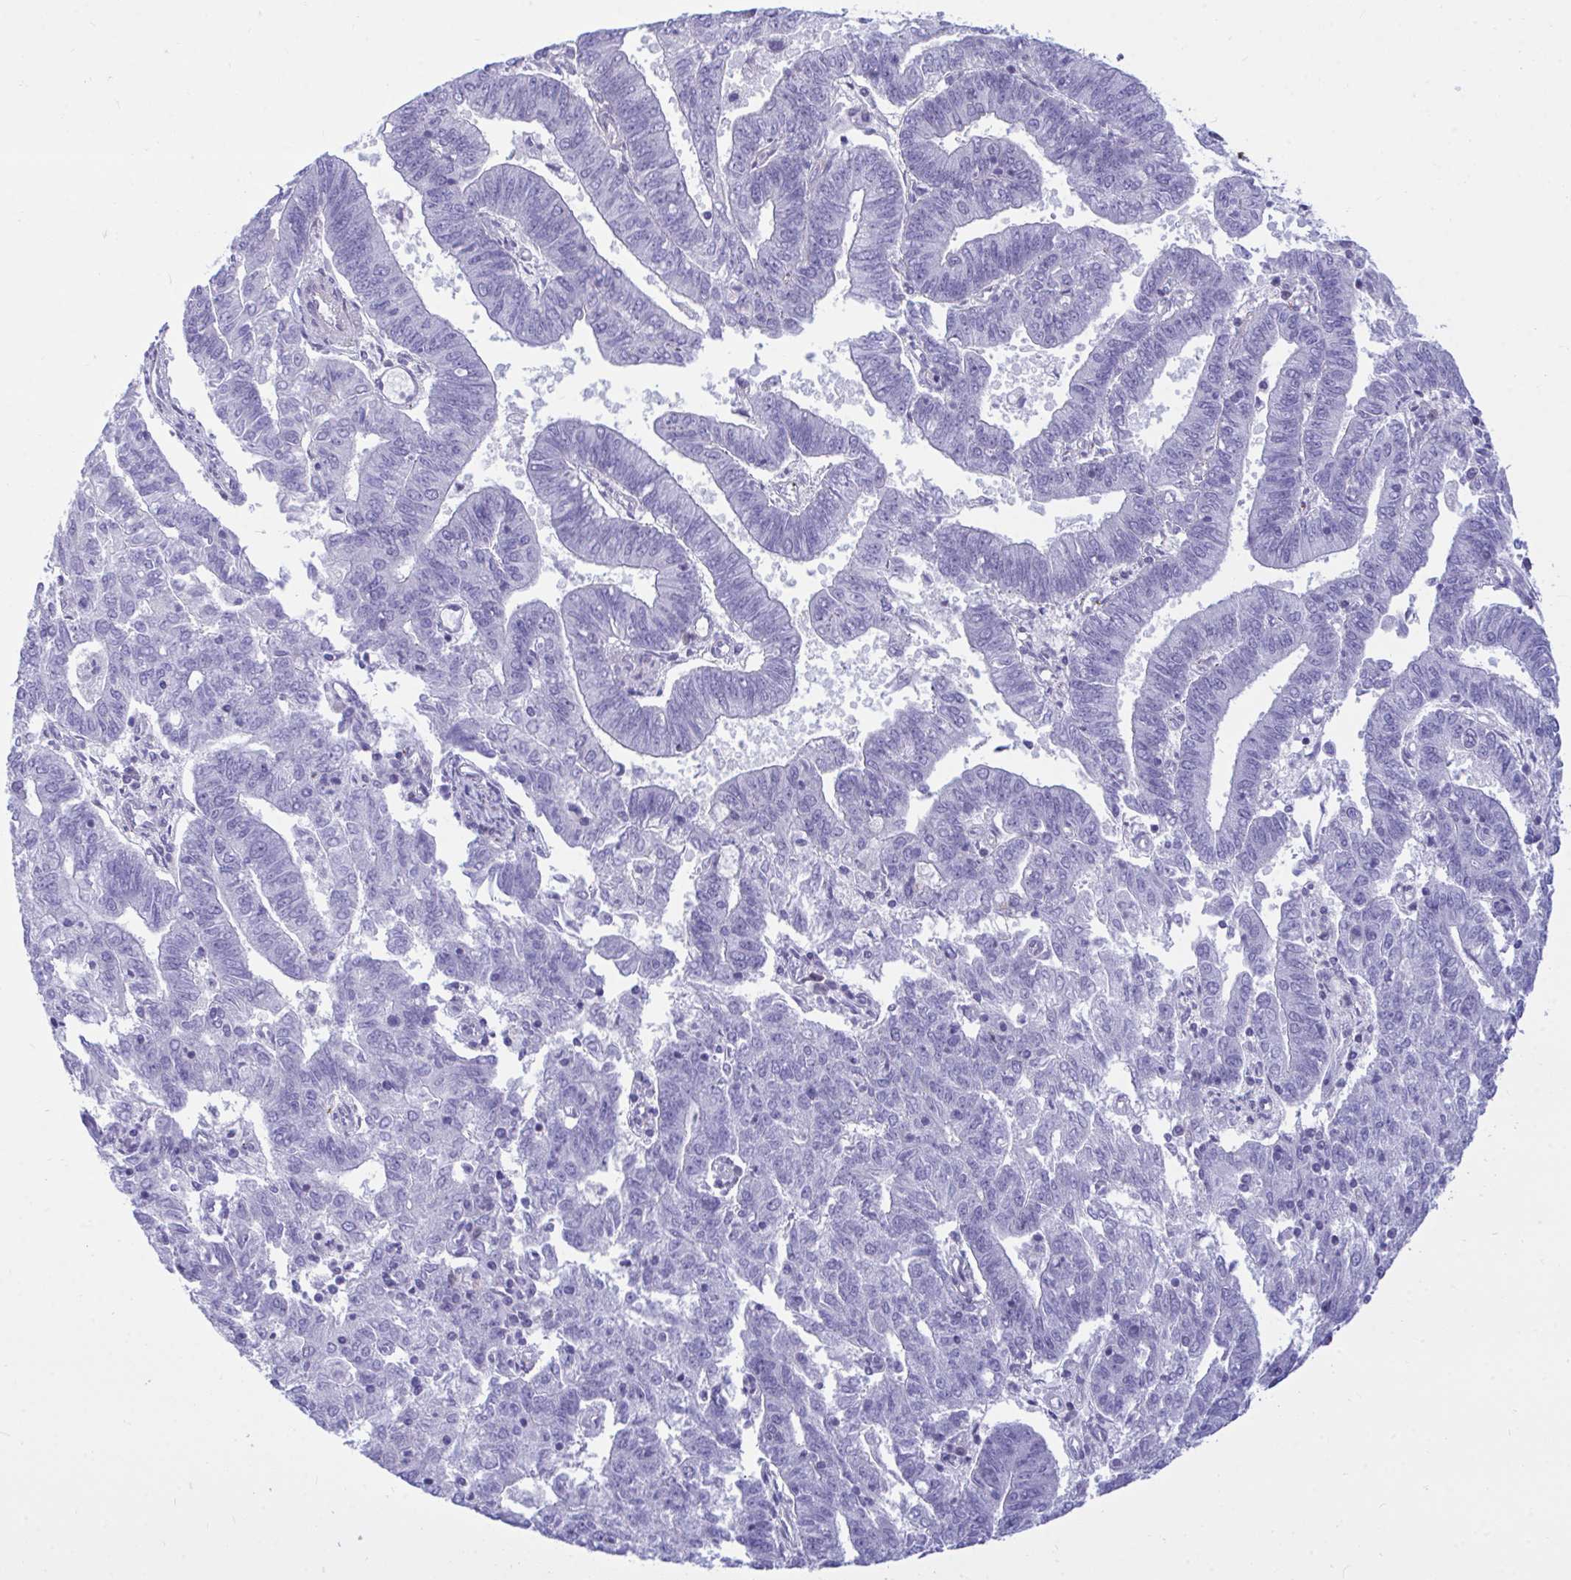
{"staining": {"intensity": "negative", "quantity": "none", "location": "none"}, "tissue": "endometrial cancer", "cell_type": "Tumor cells", "image_type": "cancer", "snomed": [{"axis": "morphology", "description": "Adenocarcinoma, NOS"}, {"axis": "topography", "description": "Endometrium"}], "caption": "Image shows no significant protein positivity in tumor cells of endometrial cancer (adenocarcinoma).", "gene": "SLC25A51", "patient": {"sex": "female", "age": 82}}